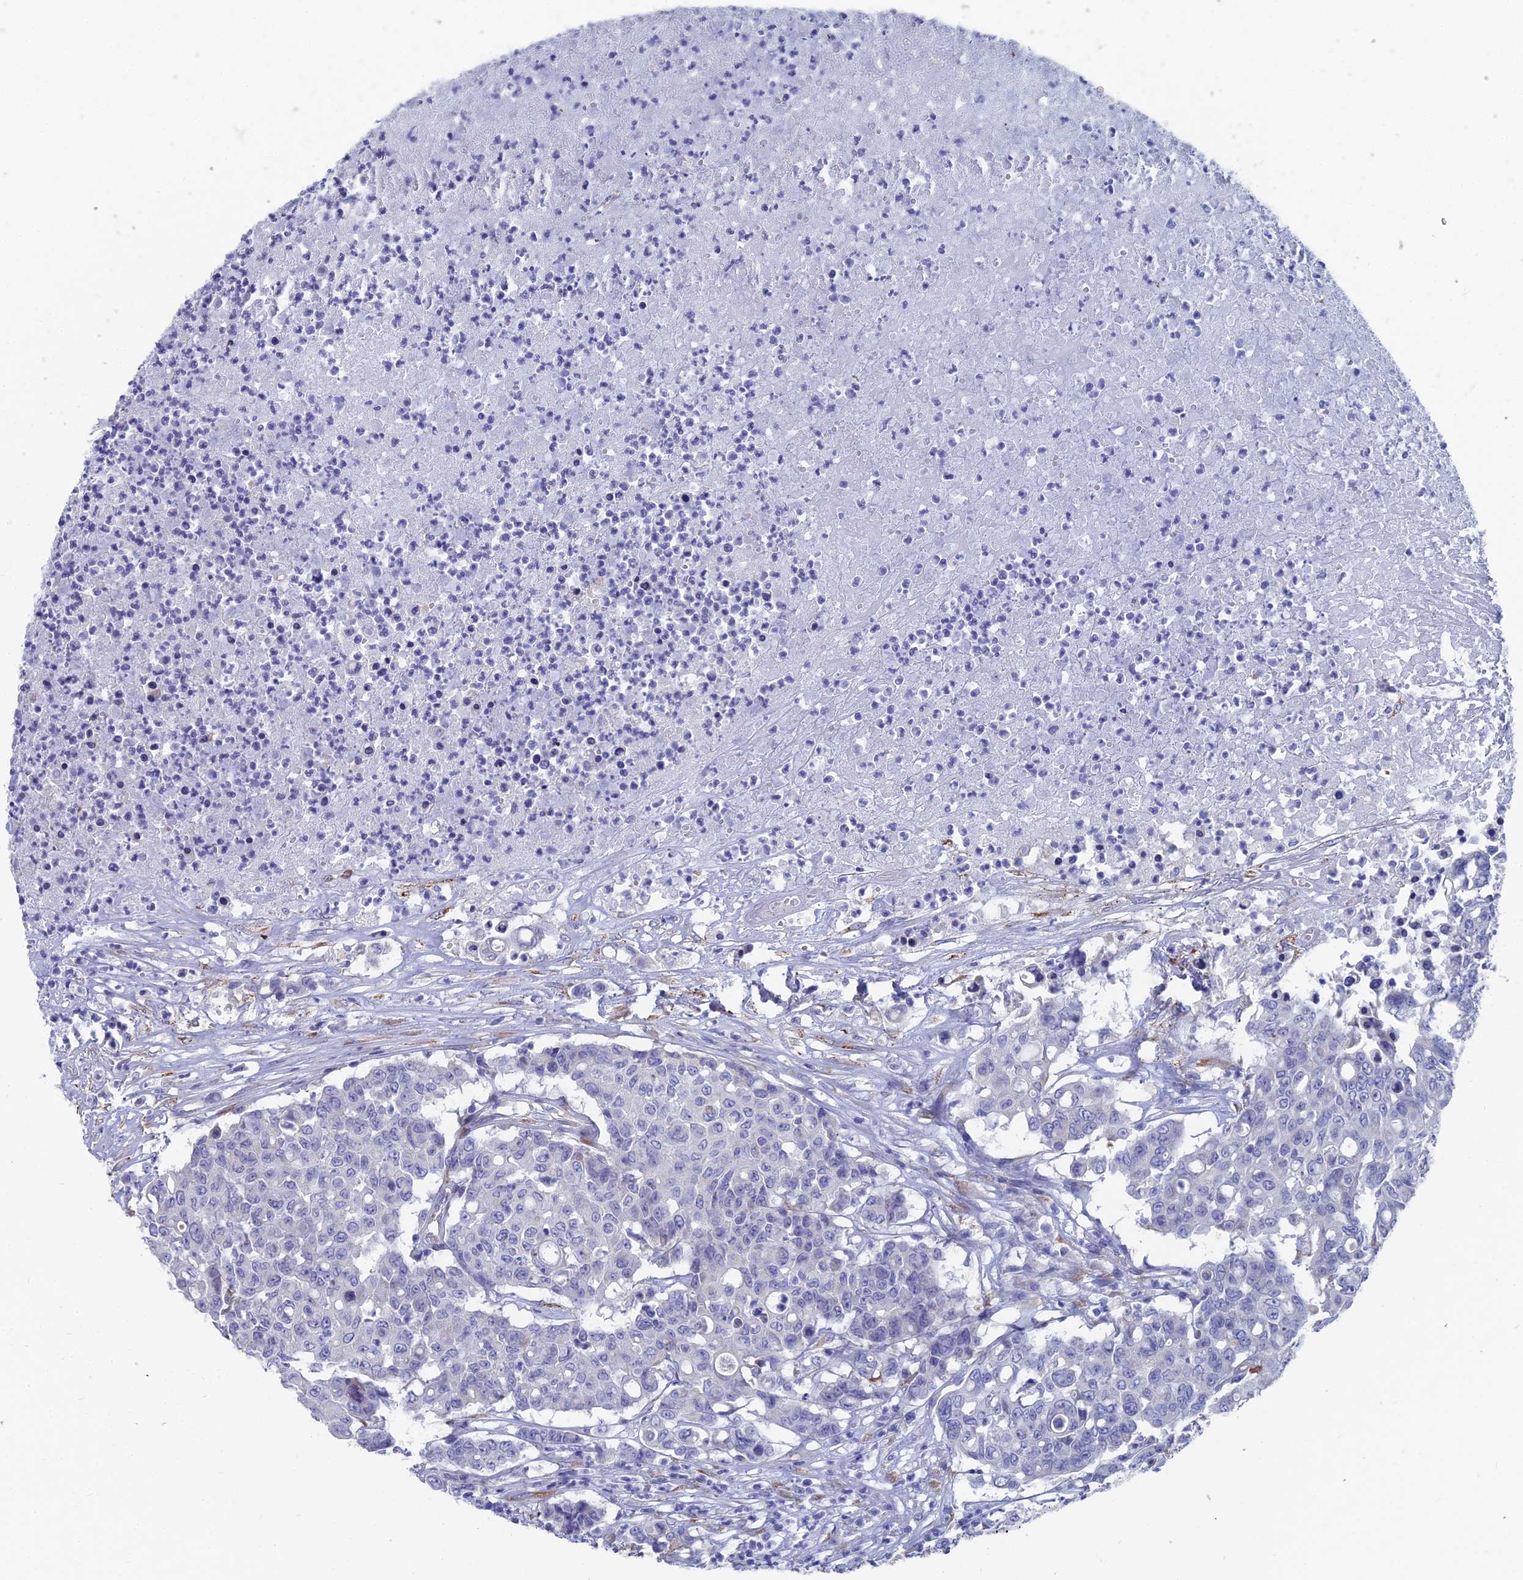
{"staining": {"intensity": "negative", "quantity": "none", "location": "none"}, "tissue": "colorectal cancer", "cell_type": "Tumor cells", "image_type": "cancer", "snomed": [{"axis": "morphology", "description": "Adenocarcinoma, NOS"}, {"axis": "topography", "description": "Colon"}], "caption": "Immunohistochemistry (IHC) of colorectal cancer shows no staining in tumor cells.", "gene": "TNNT3", "patient": {"sex": "male", "age": 51}}